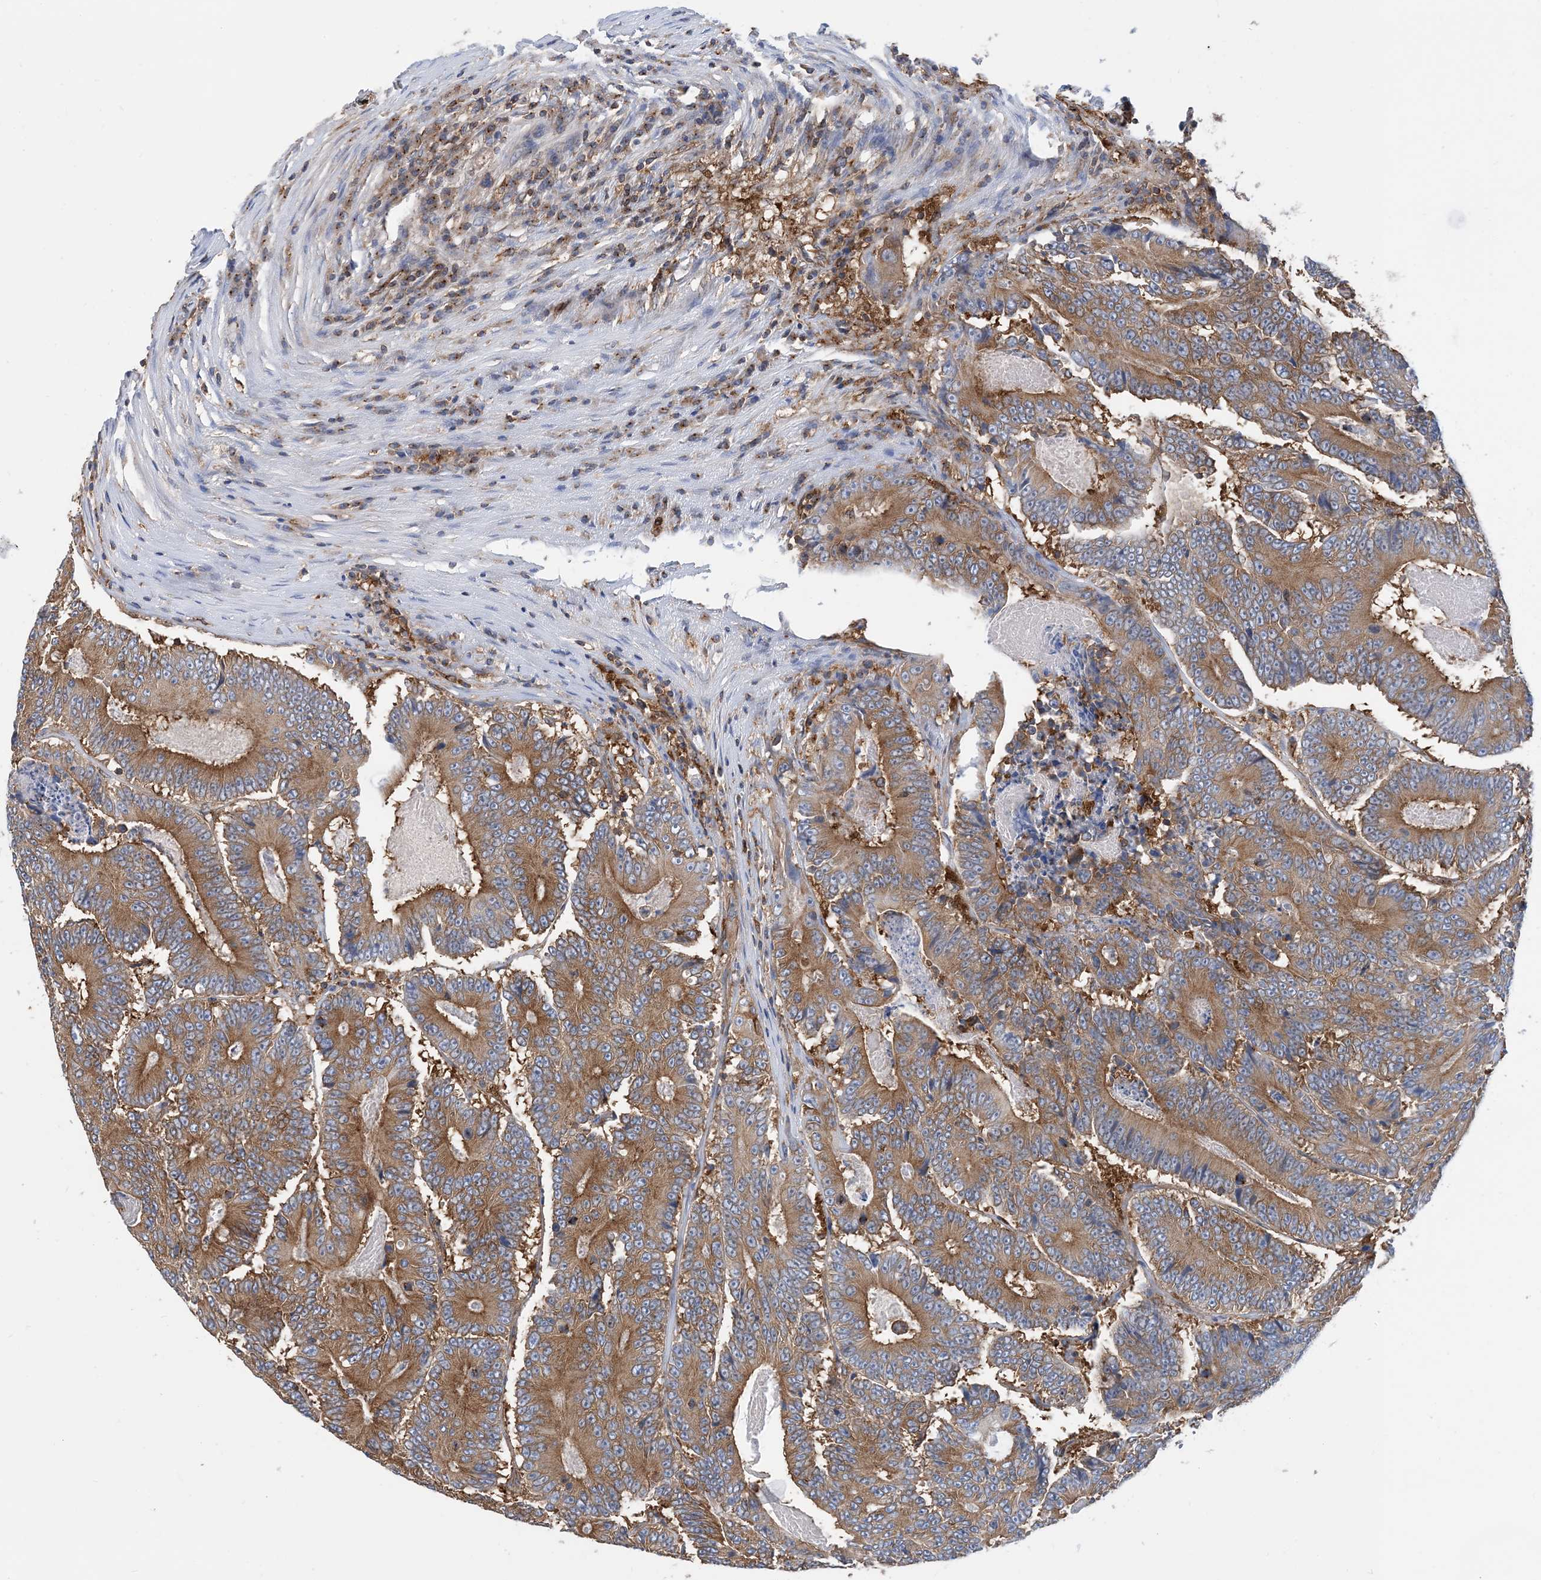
{"staining": {"intensity": "moderate", "quantity": ">75%", "location": "cytoplasmic/membranous"}, "tissue": "colorectal cancer", "cell_type": "Tumor cells", "image_type": "cancer", "snomed": [{"axis": "morphology", "description": "Adenocarcinoma, NOS"}, {"axis": "topography", "description": "Colon"}], "caption": "Adenocarcinoma (colorectal) stained with DAB immunohistochemistry (IHC) exhibits medium levels of moderate cytoplasmic/membranous staining in approximately >75% of tumor cells.", "gene": "DYNC1LI1", "patient": {"sex": "male", "age": 83}}